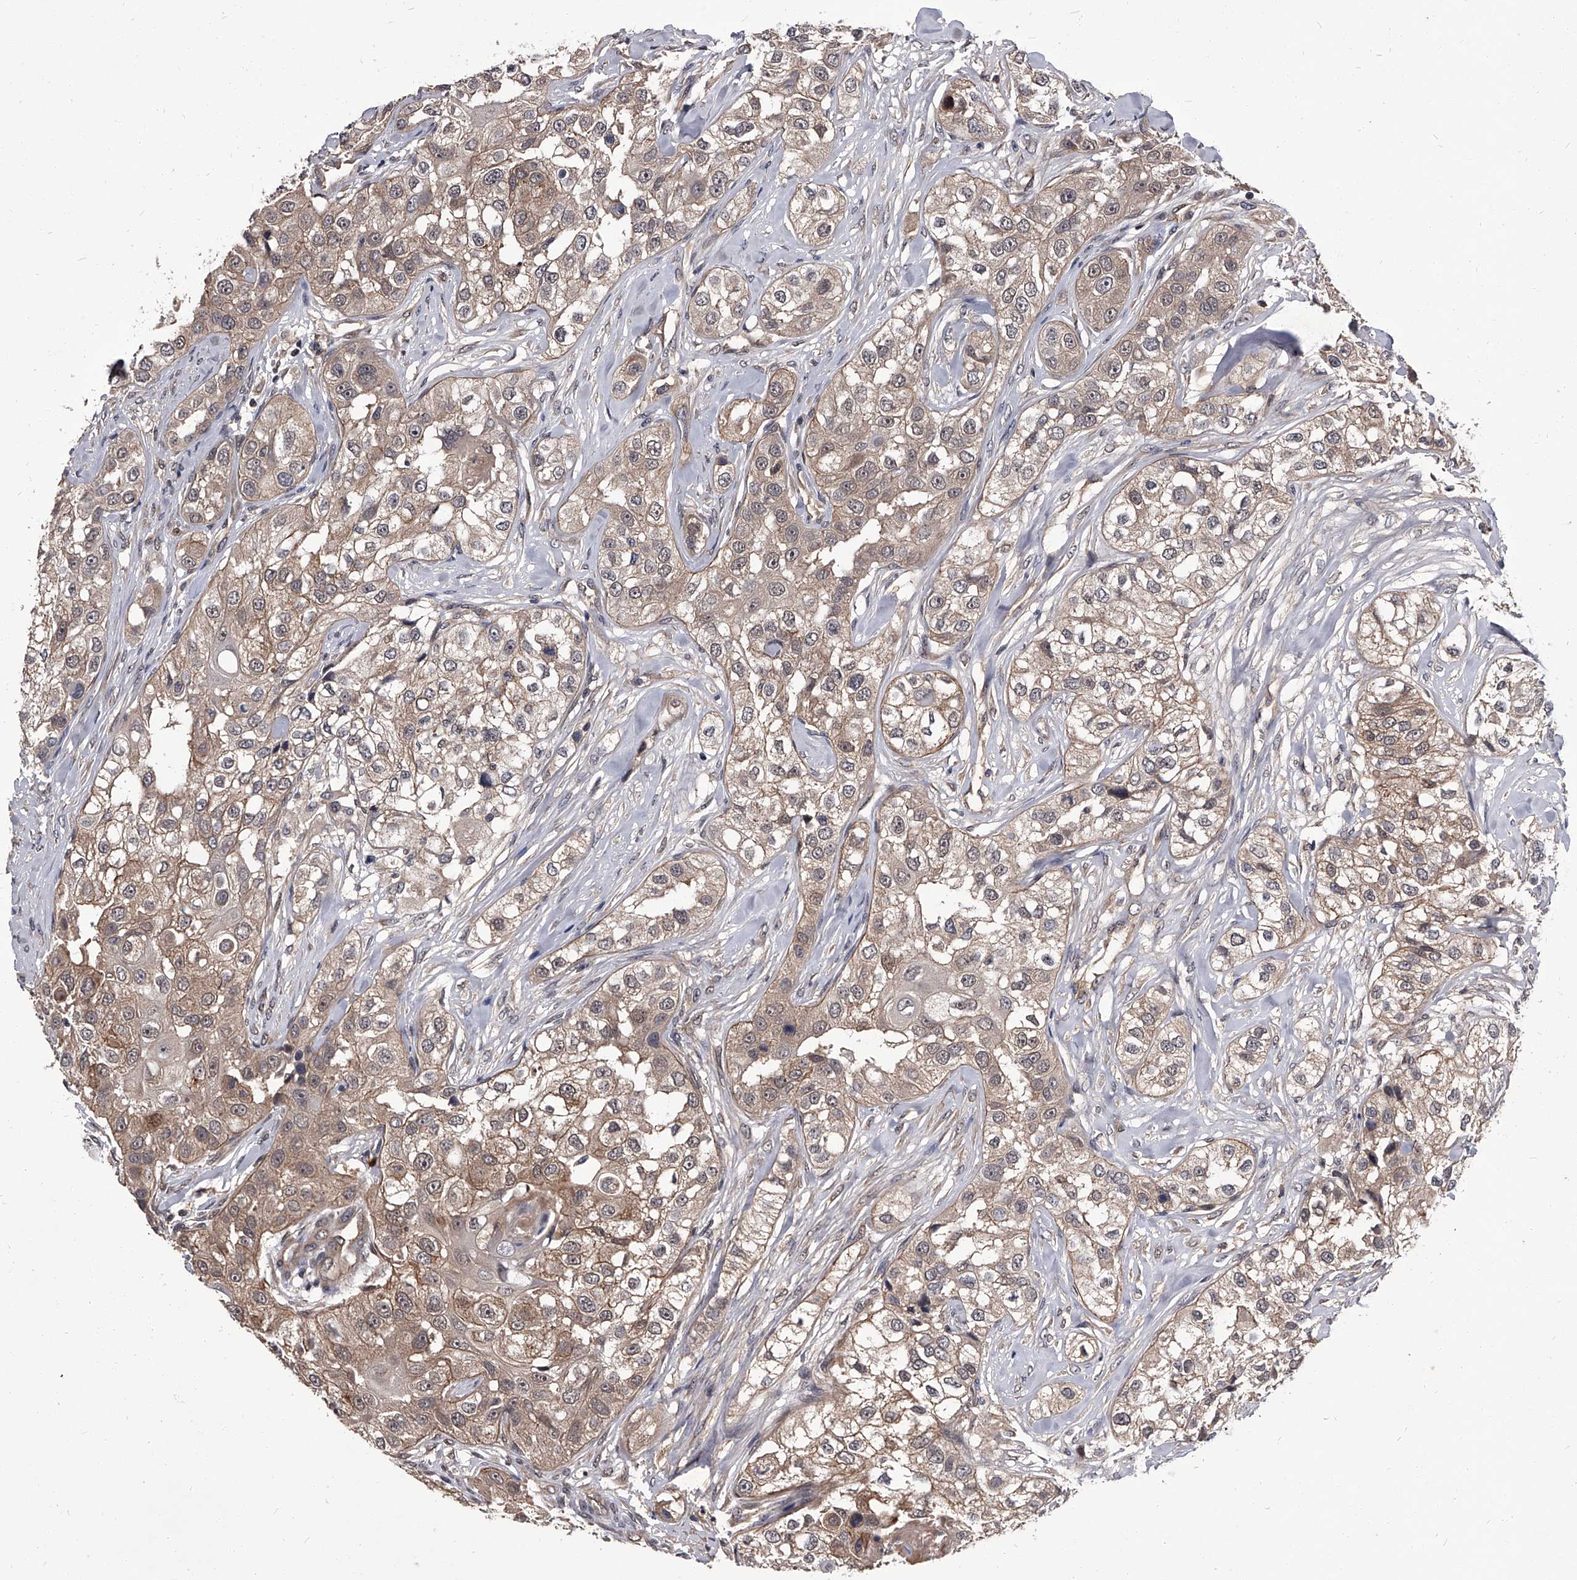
{"staining": {"intensity": "weak", "quantity": "25%-75%", "location": "cytoplasmic/membranous"}, "tissue": "head and neck cancer", "cell_type": "Tumor cells", "image_type": "cancer", "snomed": [{"axis": "morphology", "description": "Normal tissue, NOS"}, {"axis": "morphology", "description": "Squamous cell carcinoma, NOS"}, {"axis": "topography", "description": "Skeletal muscle"}, {"axis": "topography", "description": "Head-Neck"}], "caption": "Squamous cell carcinoma (head and neck) tissue displays weak cytoplasmic/membranous staining in about 25%-75% of tumor cells", "gene": "SLC18B1", "patient": {"sex": "male", "age": 51}}